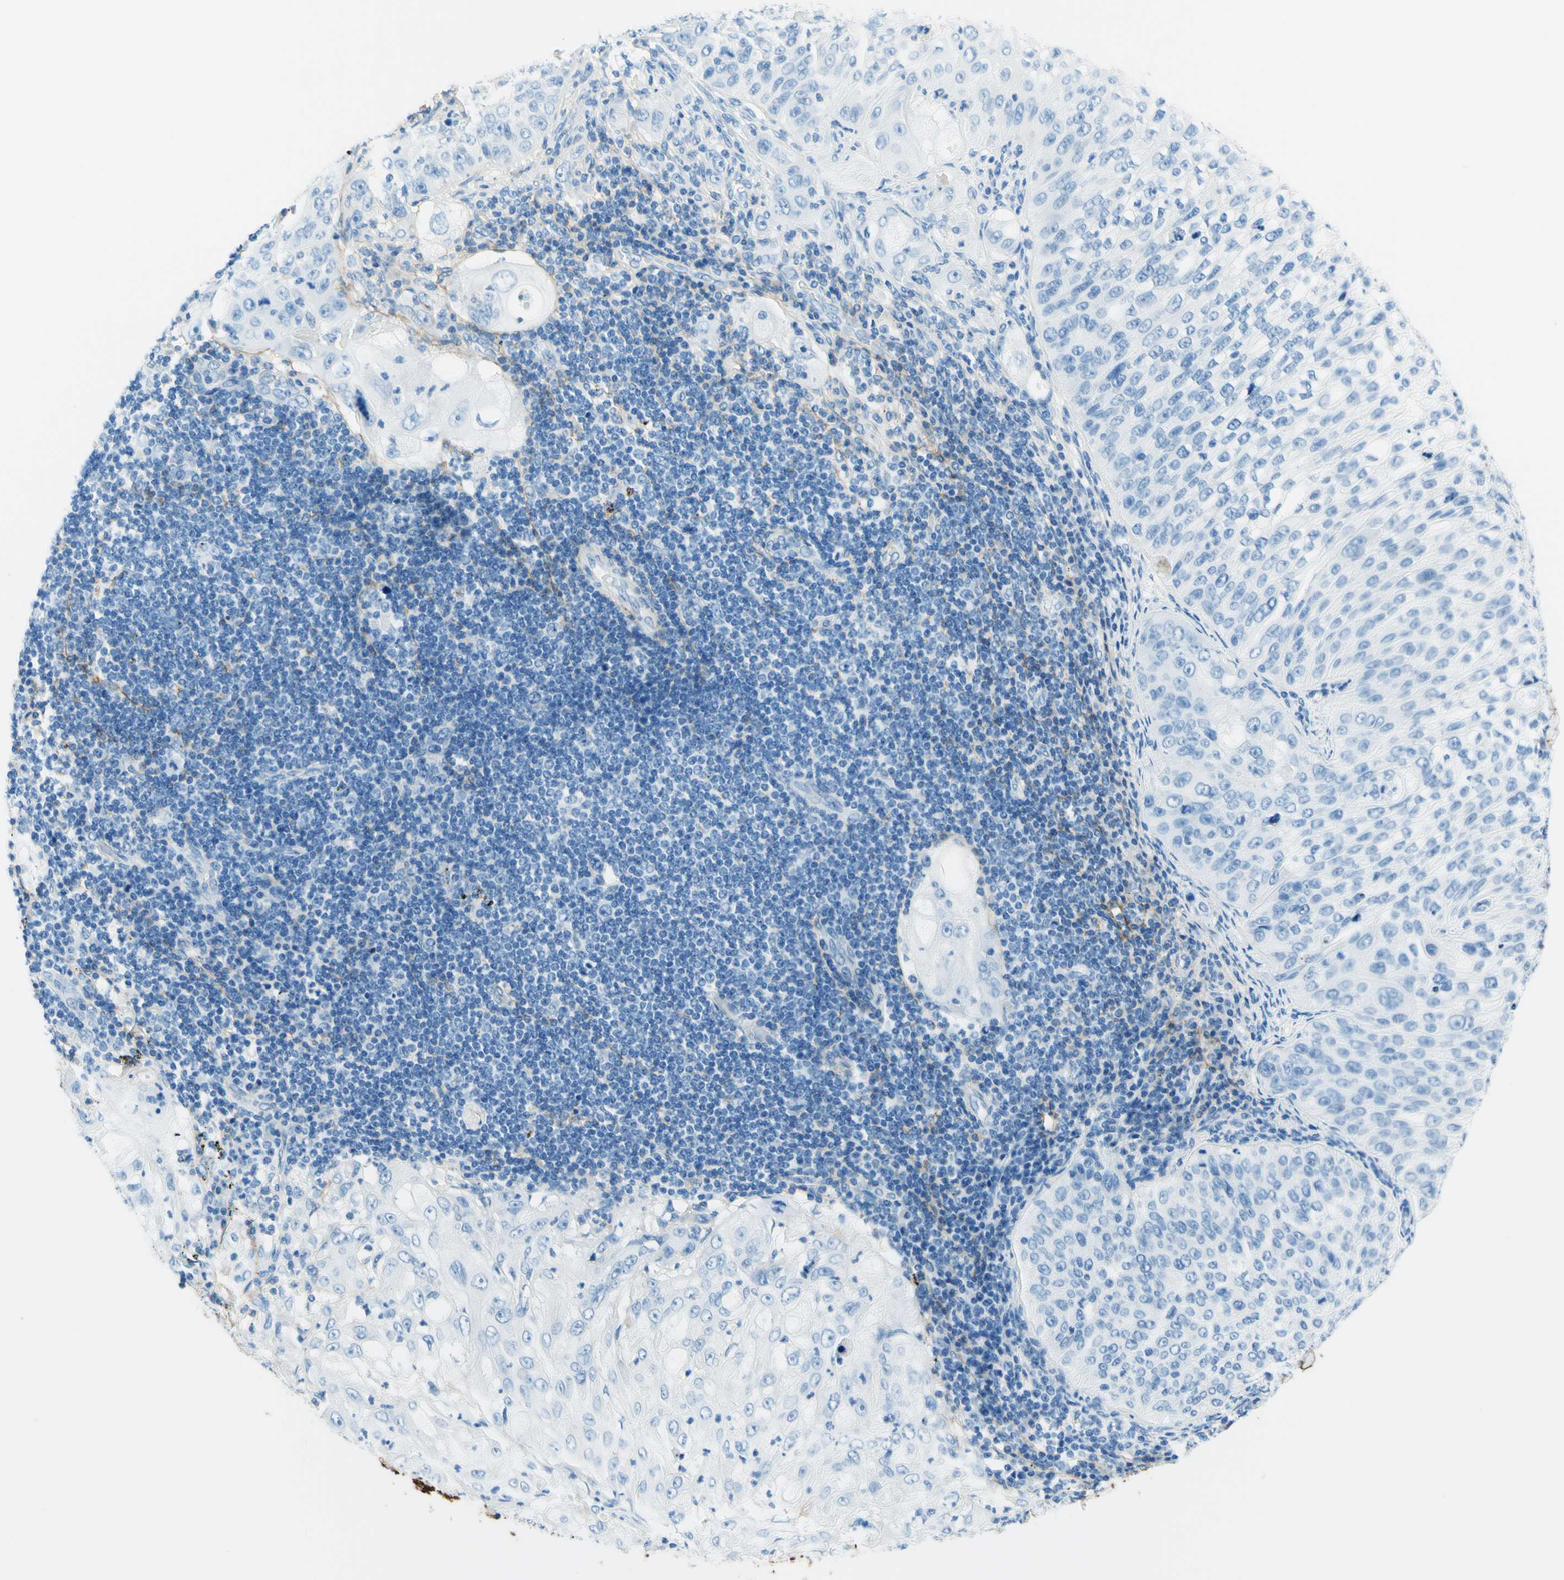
{"staining": {"intensity": "negative", "quantity": "none", "location": "none"}, "tissue": "lung cancer", "cell_type": "Tumor cells", "image_type": "cancer", "snomed": [{"axis": "morphology", "description": "Inflammation, NOS"}, {"axis": "morphology", "description": "Squamous cell carcinoma, NOS"}, {"axis": "topography", "description": "Lymph node"}, {"axis": "topography", "description": "Soft tissue"}, {"axis": "topography", "description": "Lung"}], "caption": "The photomicrograph displays no significant positivity in tumor cells of squamous cell carcinoma (lung).", "gene": "MFAP5", "patient": {"sex": "male", "age": 66}}